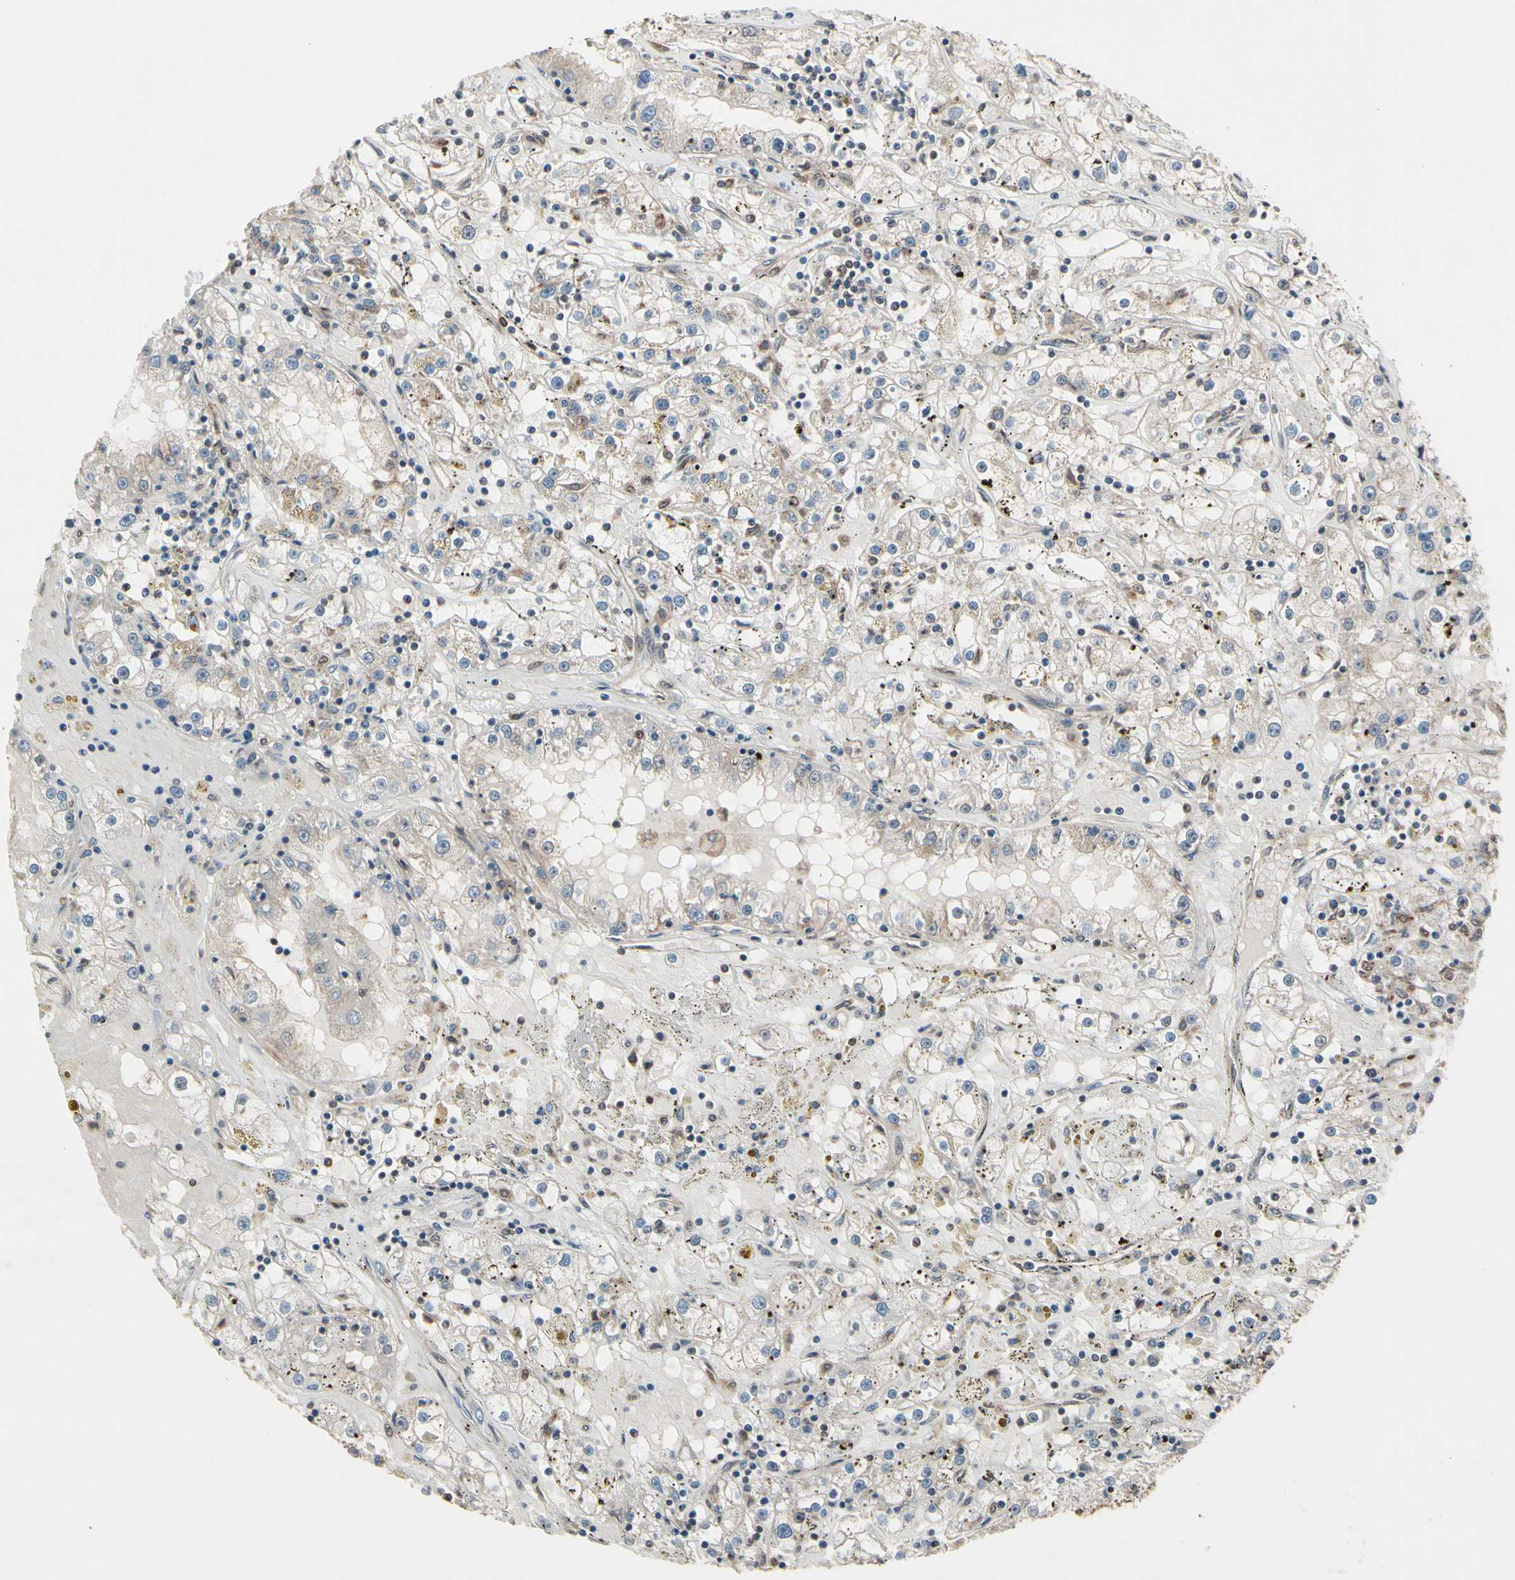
{"staining": {"intensity": "weak", "quantity": "<25%", "location": "cytoplasmic/membranous"}, "tissue": "renal cancer", "cell_type": "Tumor cells", "image_type": "cancer", "snomed": [{"axis": "morphology", "description": "Adenocarcinoma, NOS"}, {"axis": "topography", "description": "Kidney"}], "caption": "High magnification brightfield microscopy of renal cancer stained with DAB (brown) and counterstained with hematoxylin (blue): tumor cells show no significant positivity. The staining was performed using DAB to visualize the protein expression in brown, while the nuclei were stained in blue with hematoxylin (Magnification: 20x).", "gene": "PNPLA7", "patient": {"sex": "male", "age": 56}}